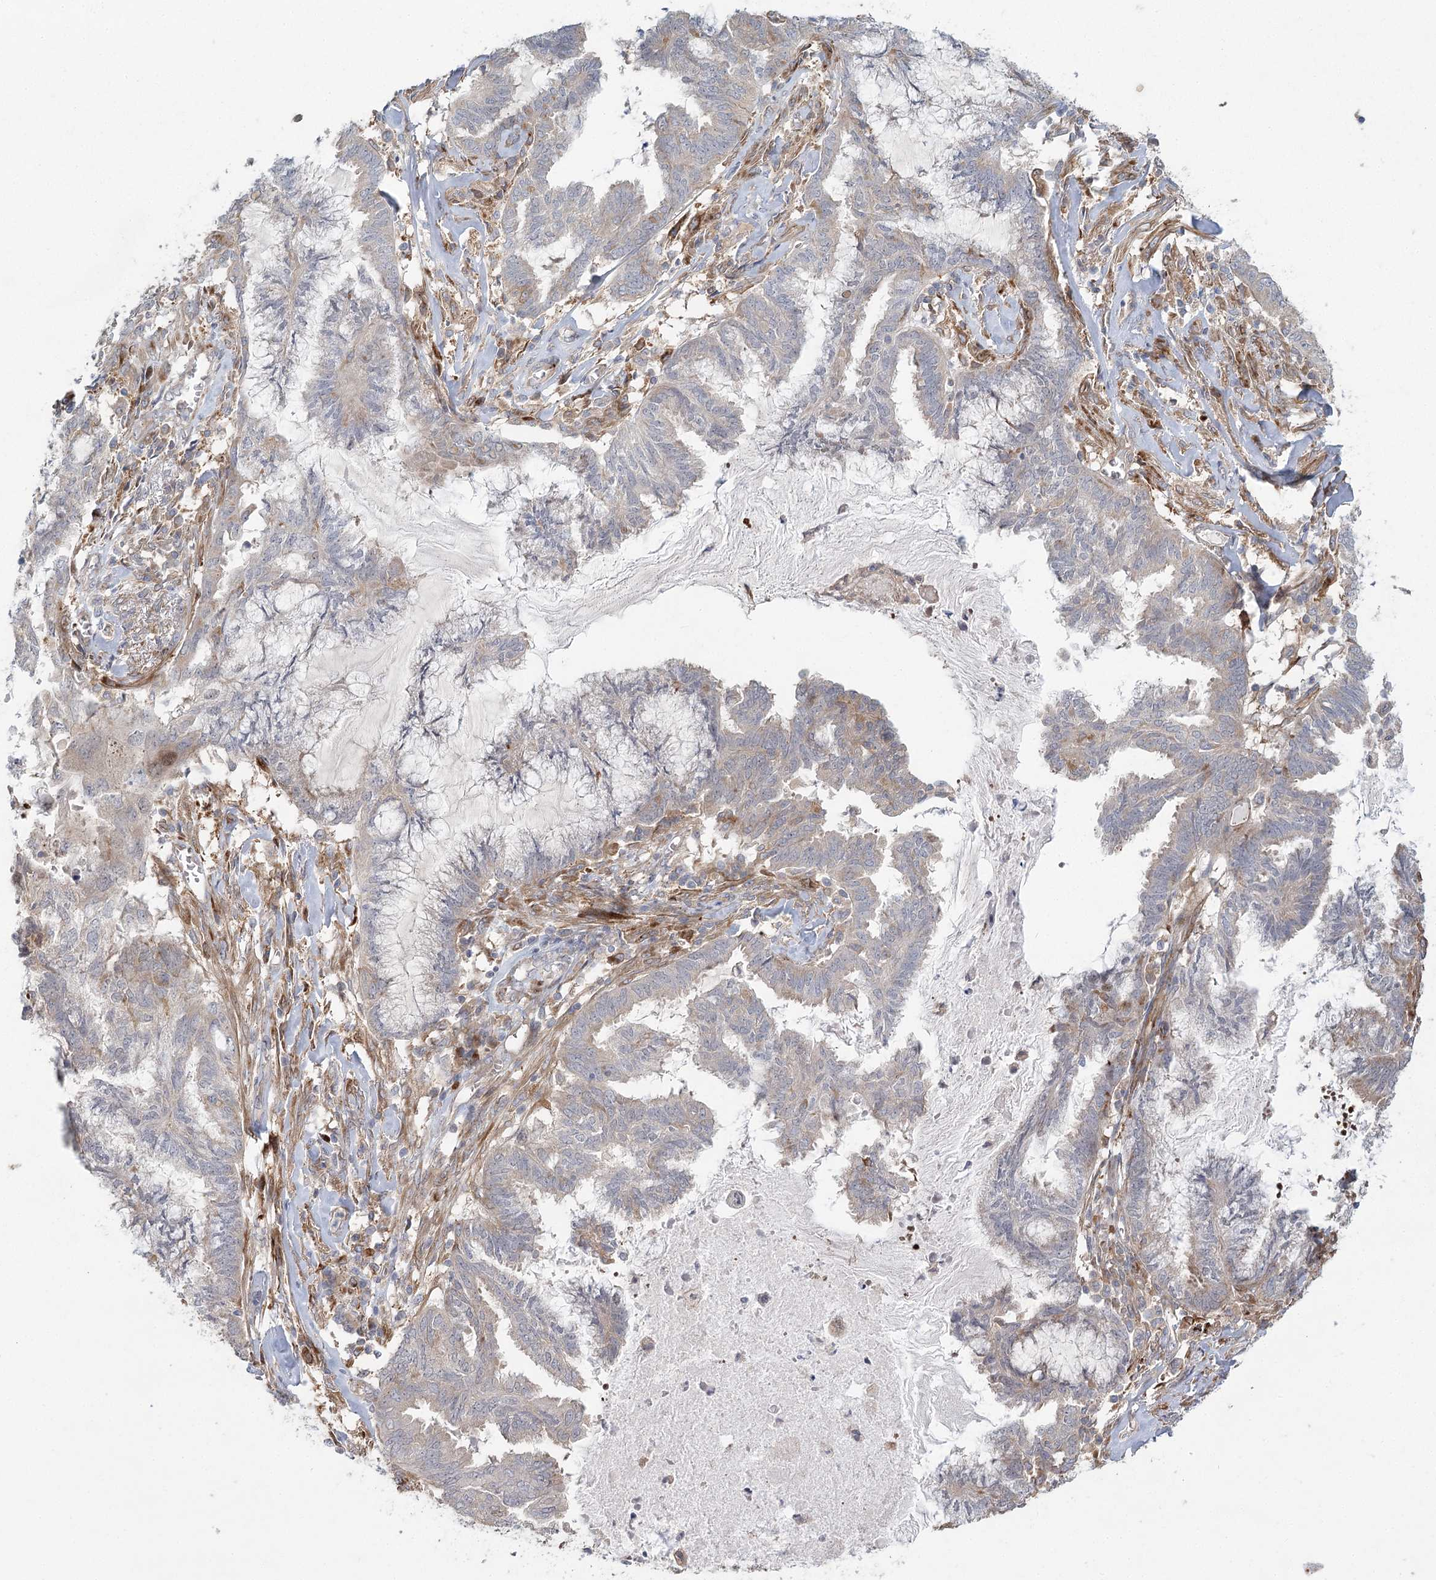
{"staining": {"intensity": "weak", "quantity": "25%-75%", "location": "cytoplasmic/membranous"}, "tissue": "endometrial cancer", "cell_type": "Tumor cells", "image_type": "cancer", "snomed": [{"axis": "morphology", "description": "Adenocarcinoma, NOS"}, {"axis": "topography", "description": "Endometrium"}], "caption": "Immunohistochemical staining of human endometrial cancer (adenocarcinoma) demonstrates weak cytoplasmic/membranous protein positivity in approximately 25%-75% of tumor cells. (DAB IHC, brown staining for protein, blue staining for nuclei).", "gene": "FAM110C", "patient": {"sex": "female", "age": 86}}